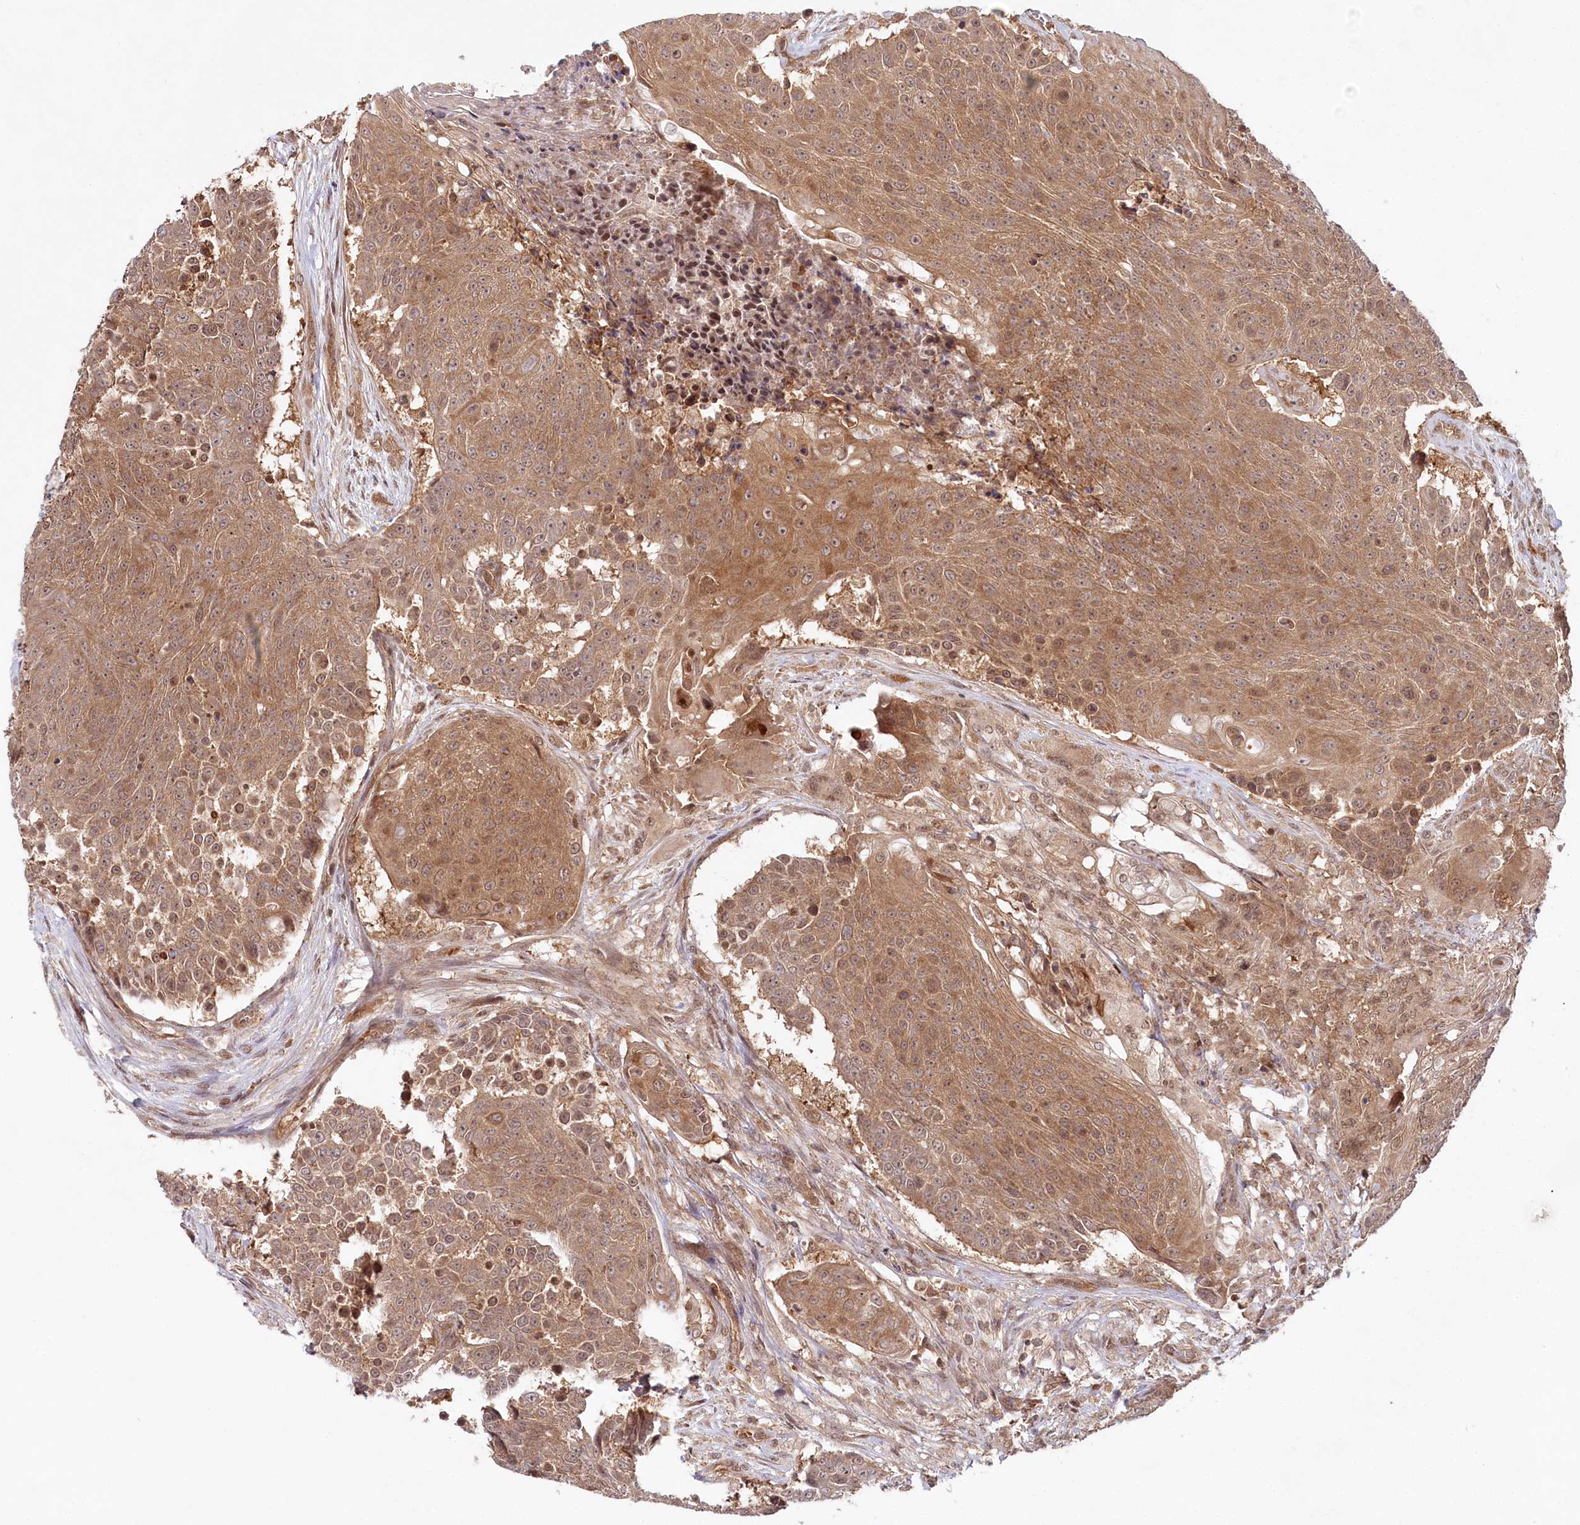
{"staining": {"intensity": "moderate", "quantity": ">75%", "location": "cytoplasmic/membranous,nuclear"}, "tissue": "urothelial cancer", "cell_type": "Tumor cells", "image_type": "cancer", "snomed": [{"axis": "morphology", "description": "Urothelial carcinoma, High grade"}, {"axis": "topography", "description": "Urinary bladder"}], "caption": "Urothelial cancer tissue shows moderate cytoplasmic/membranous and nuclear staining in approximately >75% of tumor cells, visualized by immunohistochemistry.", "gene": "CCDC65", "patient": {"sex": "female", "age": 63}}